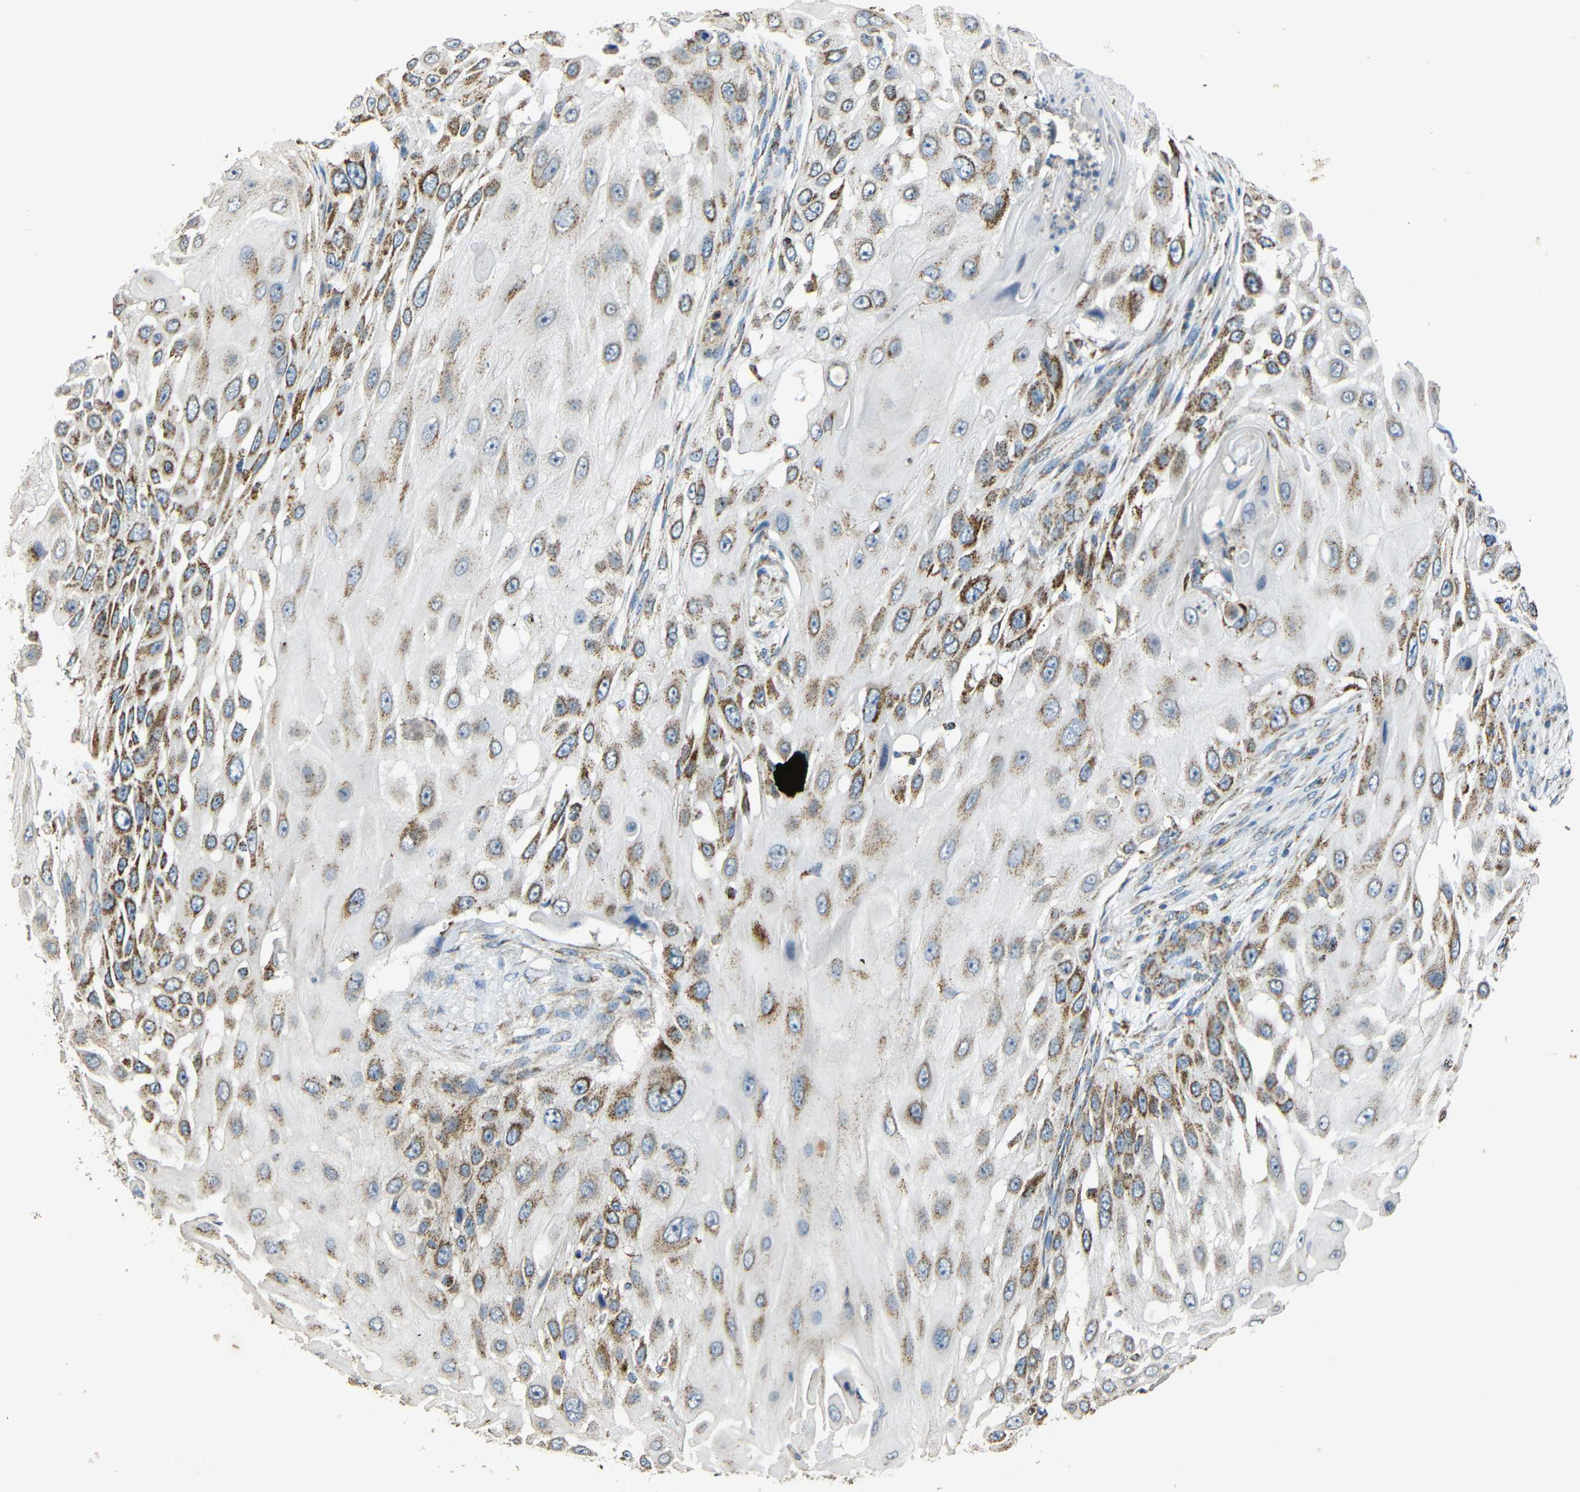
{"staining": {"intensity": "moderate", "quantity": ">75%", "location": "cytoplasmic/membranous"}, "tissue": "skin cancer", "cell_type": "Tumor cells", "image_type": "cancer", "snomed": [{"axis": "morphology", "description": "Squamous cell carcinoma, NOS"}, {"axis": "topography", "description": "Skin"}], "caption": "A brown stain highlights moderate cytoplasmic/membranous expression of a protein in skin squamous cell carcinoma tumor cells. The staining was performed using DAB (3,3'-diaminobenzidine) to visualize the protein expression in brown, while the nuclei were stained in blue with hematoxylin (Magnification: 20x).", "gene": "NR3C2", "patient": {"sex": "female", "age": 44}}